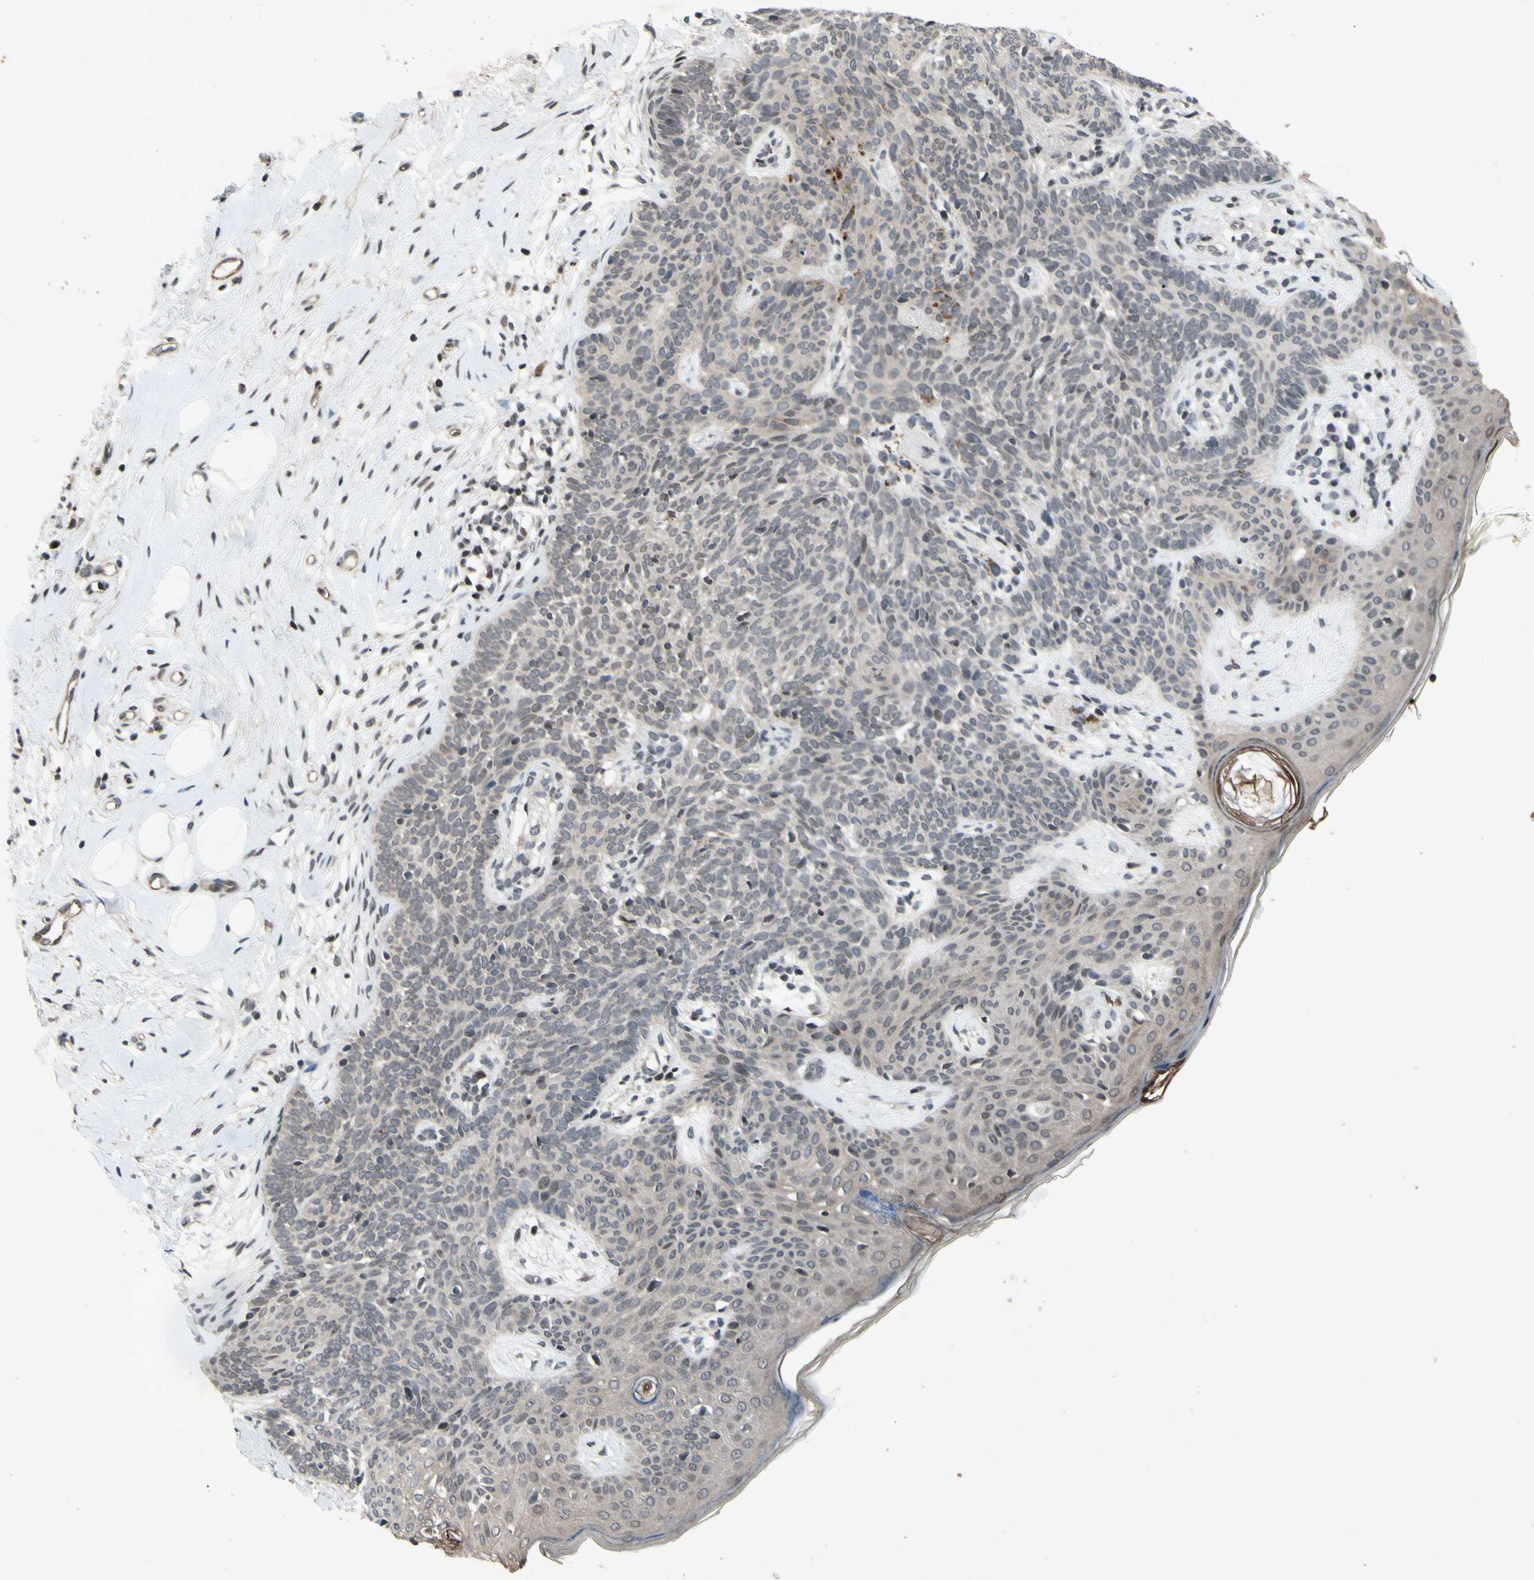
{"staining": {"intensity": "negative", "quantity": "none", "location": "none"}, "tissue": "skin cancer", "cell_type": "Tumor cells", "image_type": "cancer", "snomed": [{"axis": "morphology", "description": "Developmental malformation"}, {"axis": "morphology", "description": "Basal cell carcinoma"}, {"axis": "topography", "description": "Skin"}], "caption": "Immunohistochemistry of human basal cell carcinoma (skin) reveals no staining in tumor cells.", "gene": "XPO1", "patient": {"sex": "female", "age": 62}}